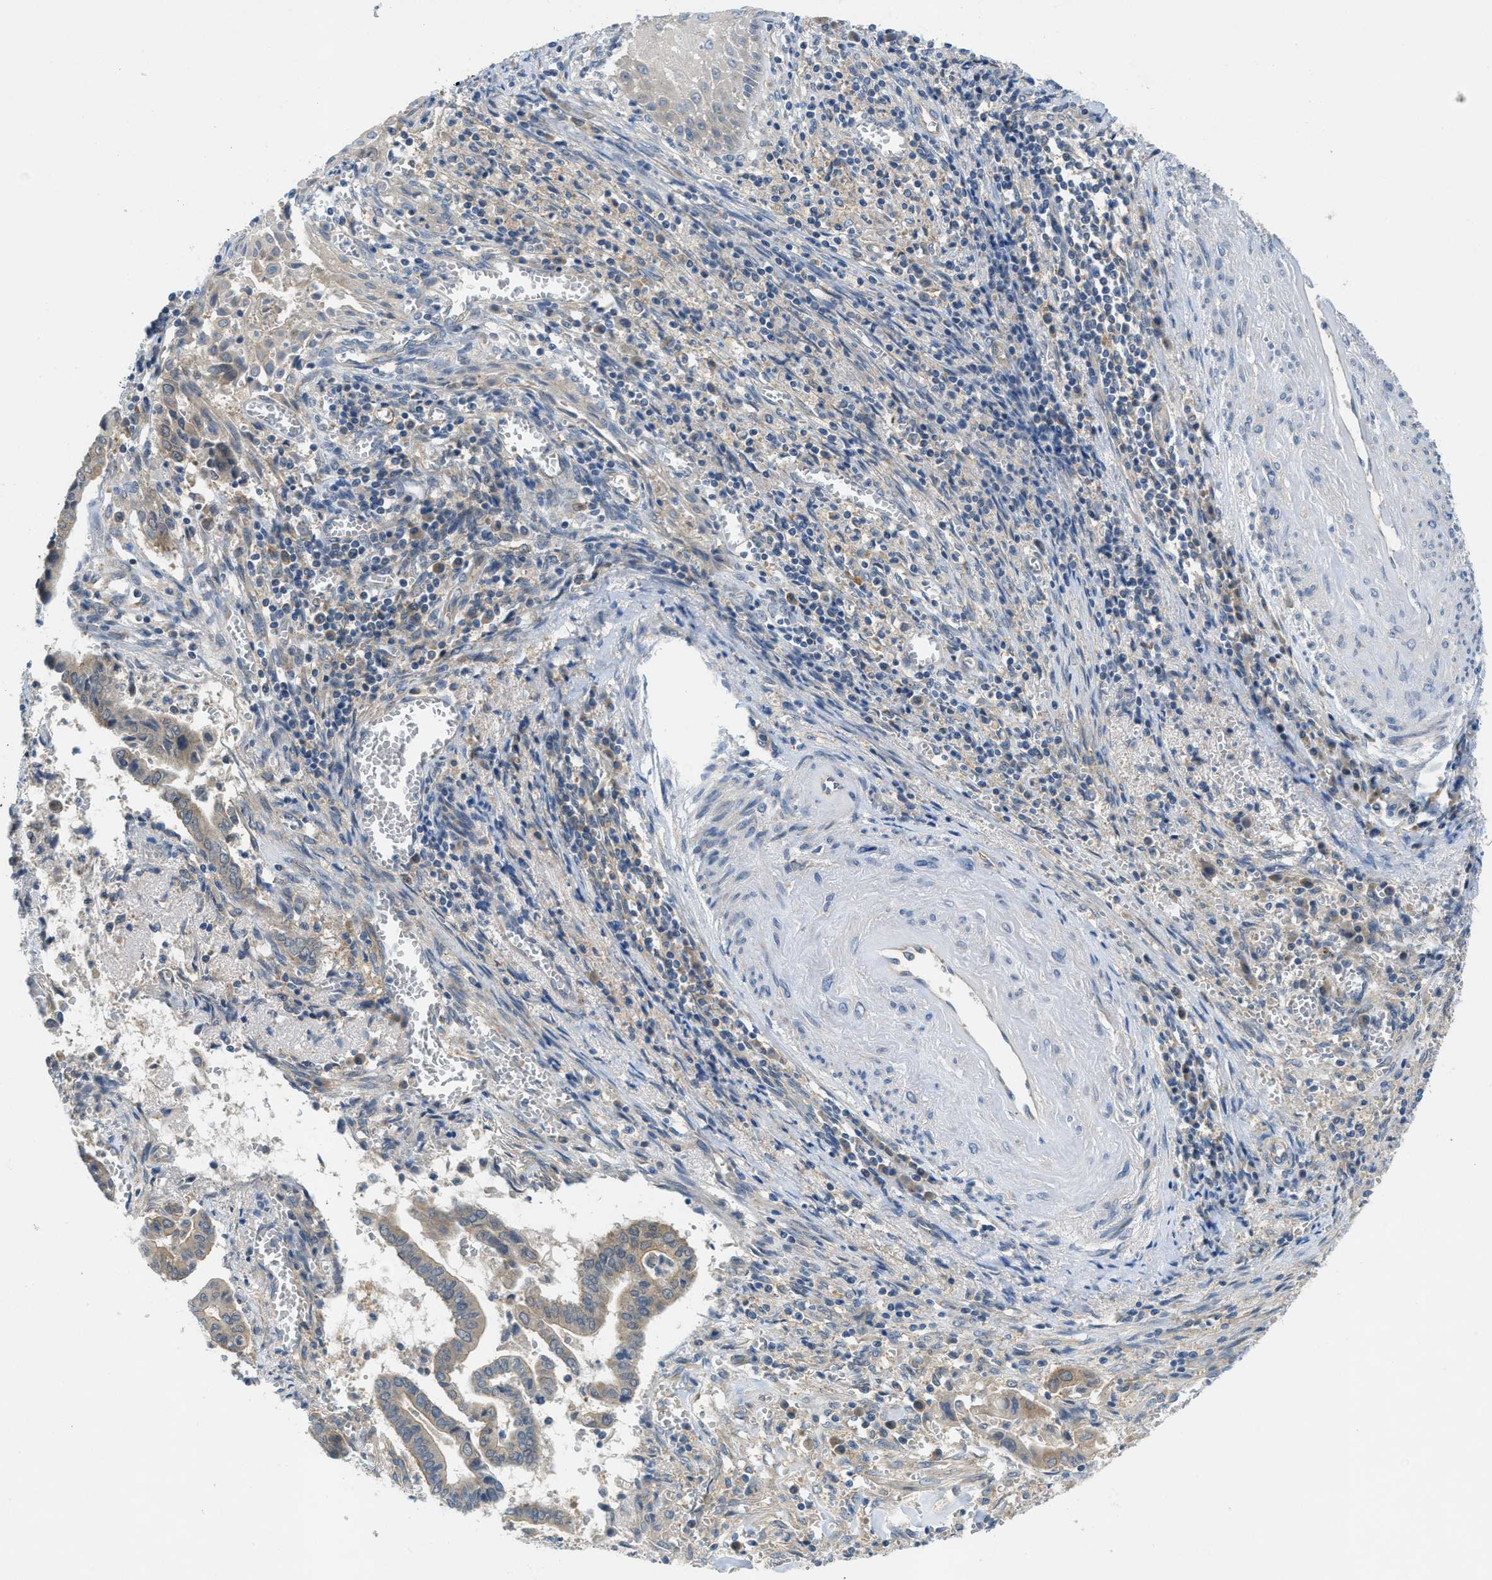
{"staining": {"intensity": "weak", "quantity": "<25%", "location": "cytoplasmic/membranous"}, "tissue": "cervical cancer", "cell_type": "Tumor cells", "image_type": "cancer", "snomed": [{"axis": "morphology", "description": "Adenocarcinoma, NOS"}, {"axis": "topography", "description": "Cervix"}], "caption": "Immunohistochemistry (IHC) image of cervical cancer stained for a protein (brown), which shows no staining in tumor cells.", "gene": "RIPK2", "patient": {"sex": "female", "age": 44}}